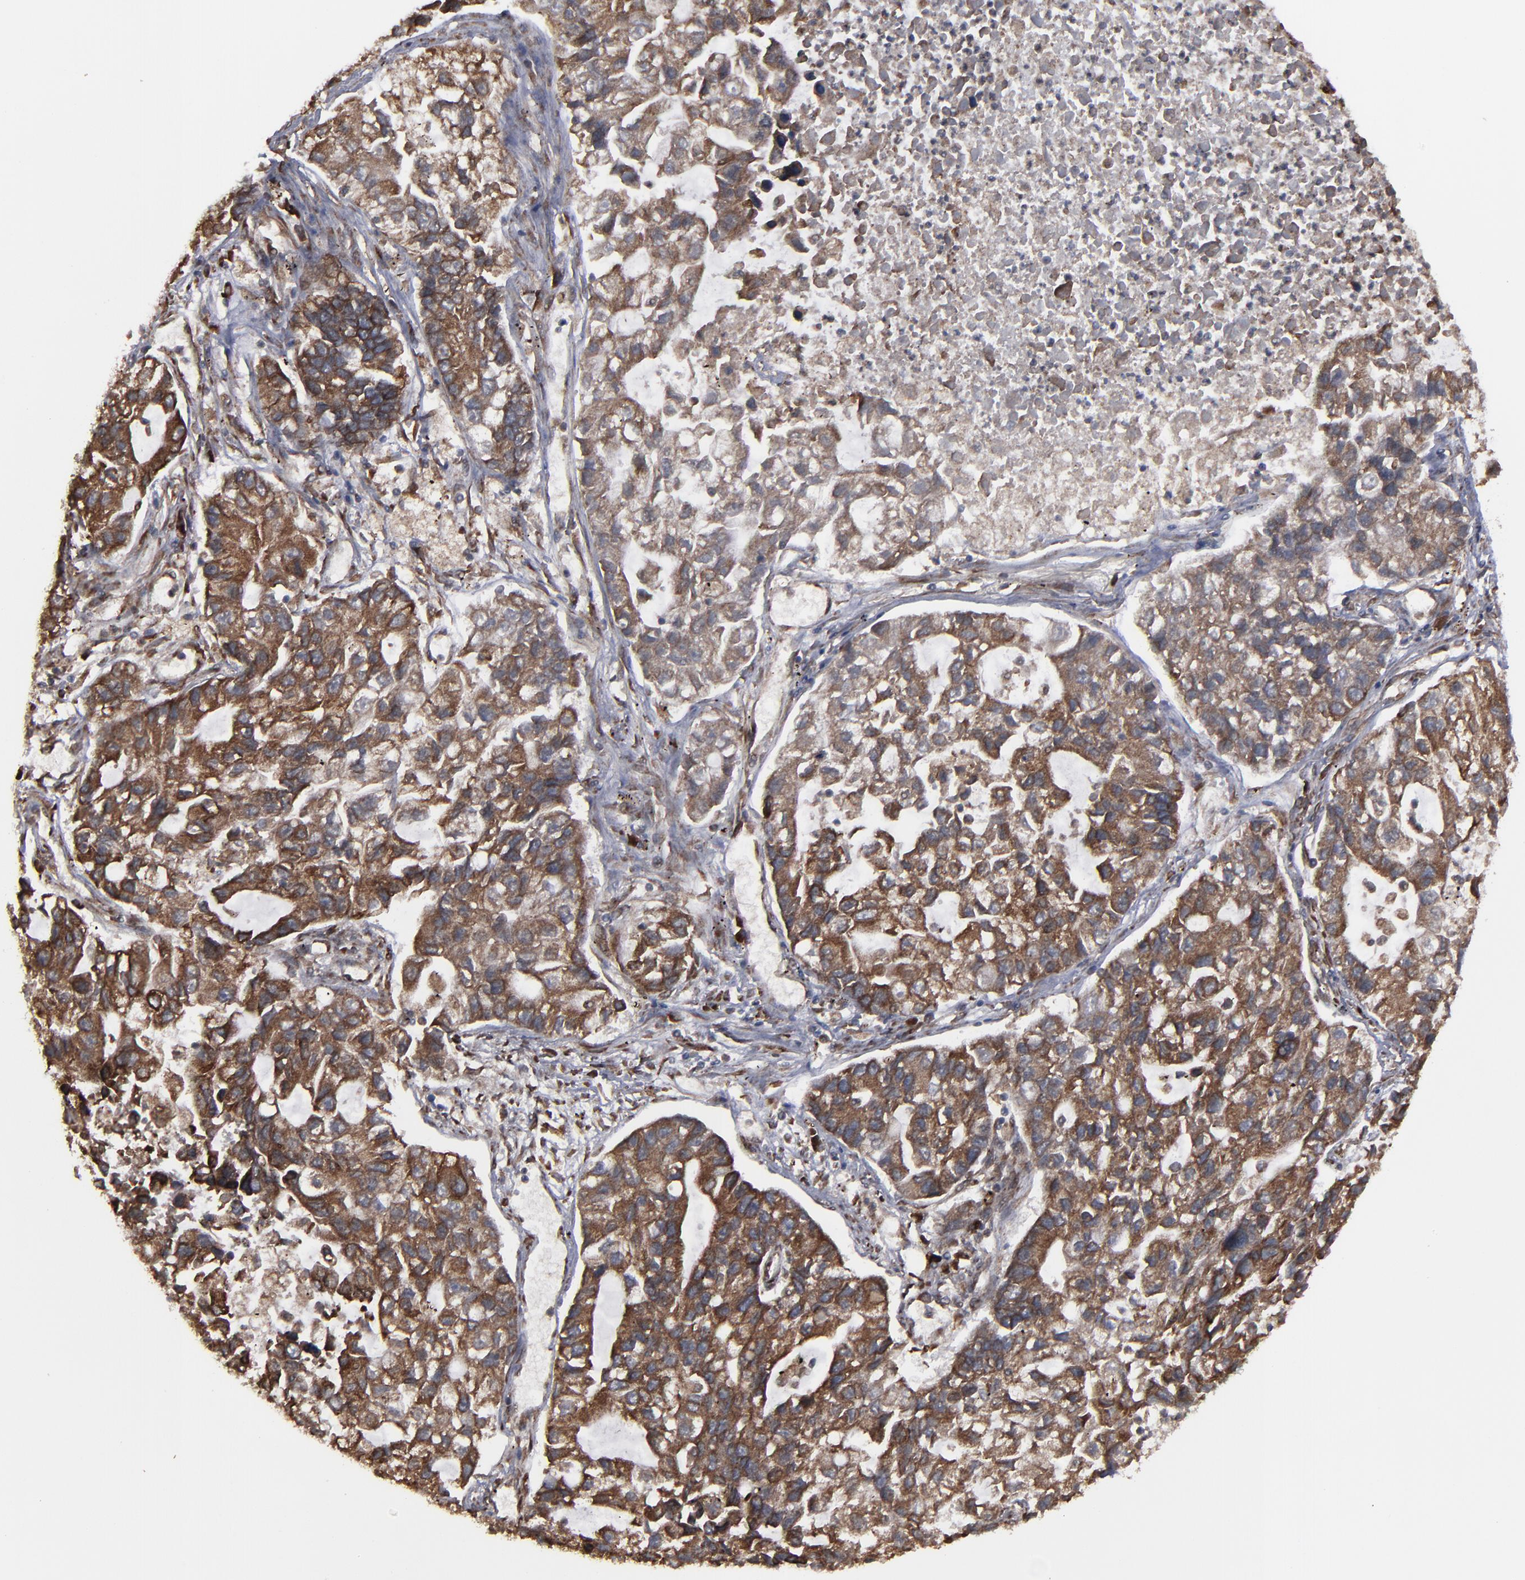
{"staining": {"intensity": "moderate", "quantity": ">75%", "location": "cytoplasmic/membranous"}, "tissue": "lung cancer", "cell_type": "Tumor cells", "image_type": "cancer", "snomed": [{"axis": "morphology", "description": "Adenocarcinoma, NOS"}, {"axis": "topography", "description": "Lung"}], "caption": "Immunohistochemical staining of human lung adenocarcinoma displays medium levels of moderate cytoplasmic/membranous positivity in approximately >75% of tumor cells.", "gene": "CNIH1", "patient": {"sex": "female", "age": 51}}